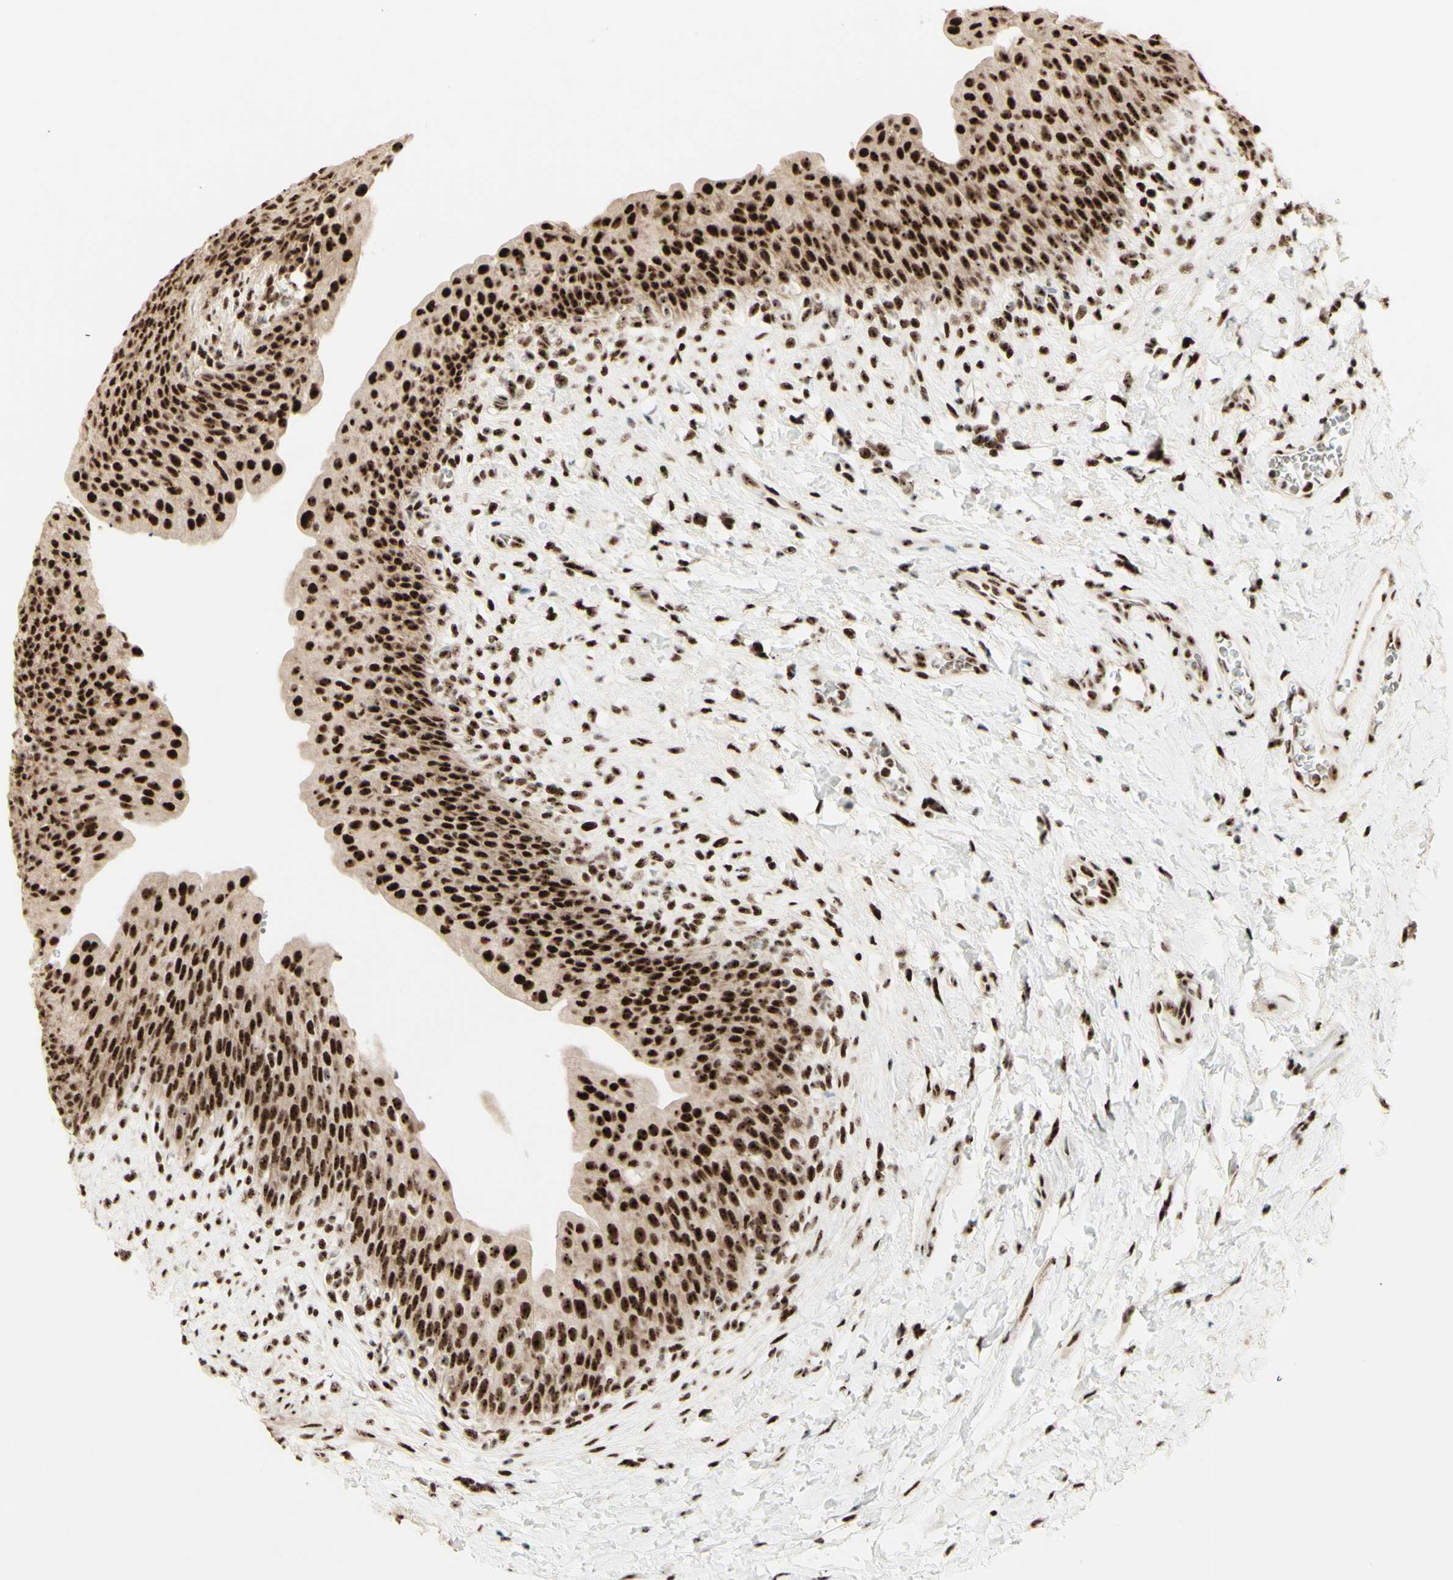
{"staining": {"intensity": "strong", "quantity": ">75%", "location": "cytoplasmic/membranous,nuclear"}, "tissue": "urinary bladder", "cell_type": "Urothelial cells", "image_type": "normal", "snomed": [{"axis": "morphology", "description": "Normal tissue, NOS"}, {"axis": "topography", "description": "Urinary bladder"}], "caption": "A brown stain shows strong cytoplasmic/membranous,nuclear staining of a protein in urothelial cells of benign human urinary bladder.", "gene": "DHX9", "patient": {"sex": "female", "age": 79}}